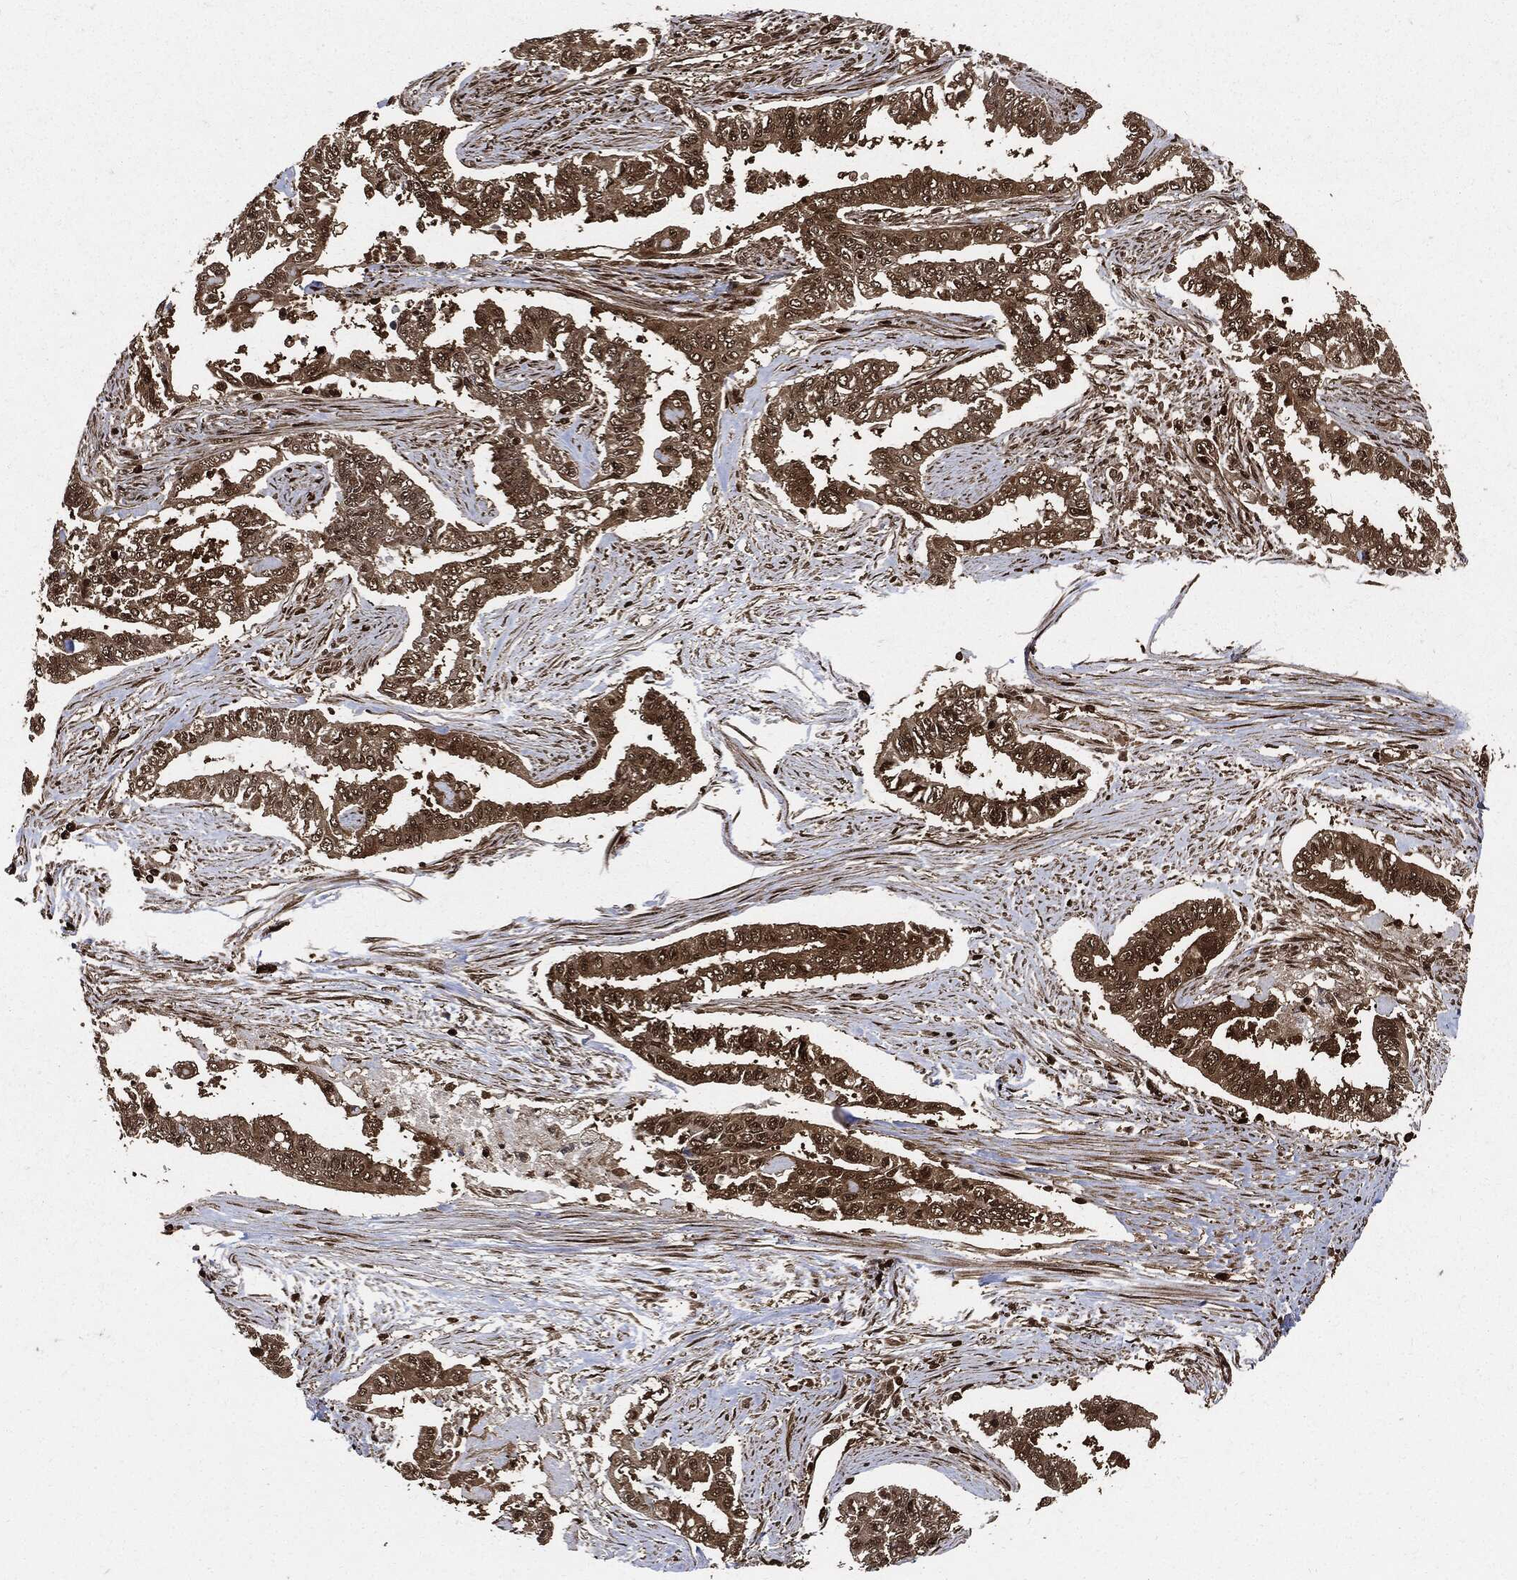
{"staining": {"intensity": "moderate", "quantity": ">75%", "location": "cytoplasmic/membranous"}, "tissue": "endometrial cancer", "cell_type": "Tumor cells", "image_type": "cancer", "snomed": [{"axis": "morphology", "description": "Adenocarcinoma, NOS"}, {"axis": "topography", "description": "Uterus"}], "caption": "DAB immunohistochemical staining of endometrial adenocarcinoma demonstrates moderate cytoplasmic/membranous protein expression in approximately >75% of tumor cells.", "gene": "YWHAB", "patient": {"sex": "female", "age": 59}}